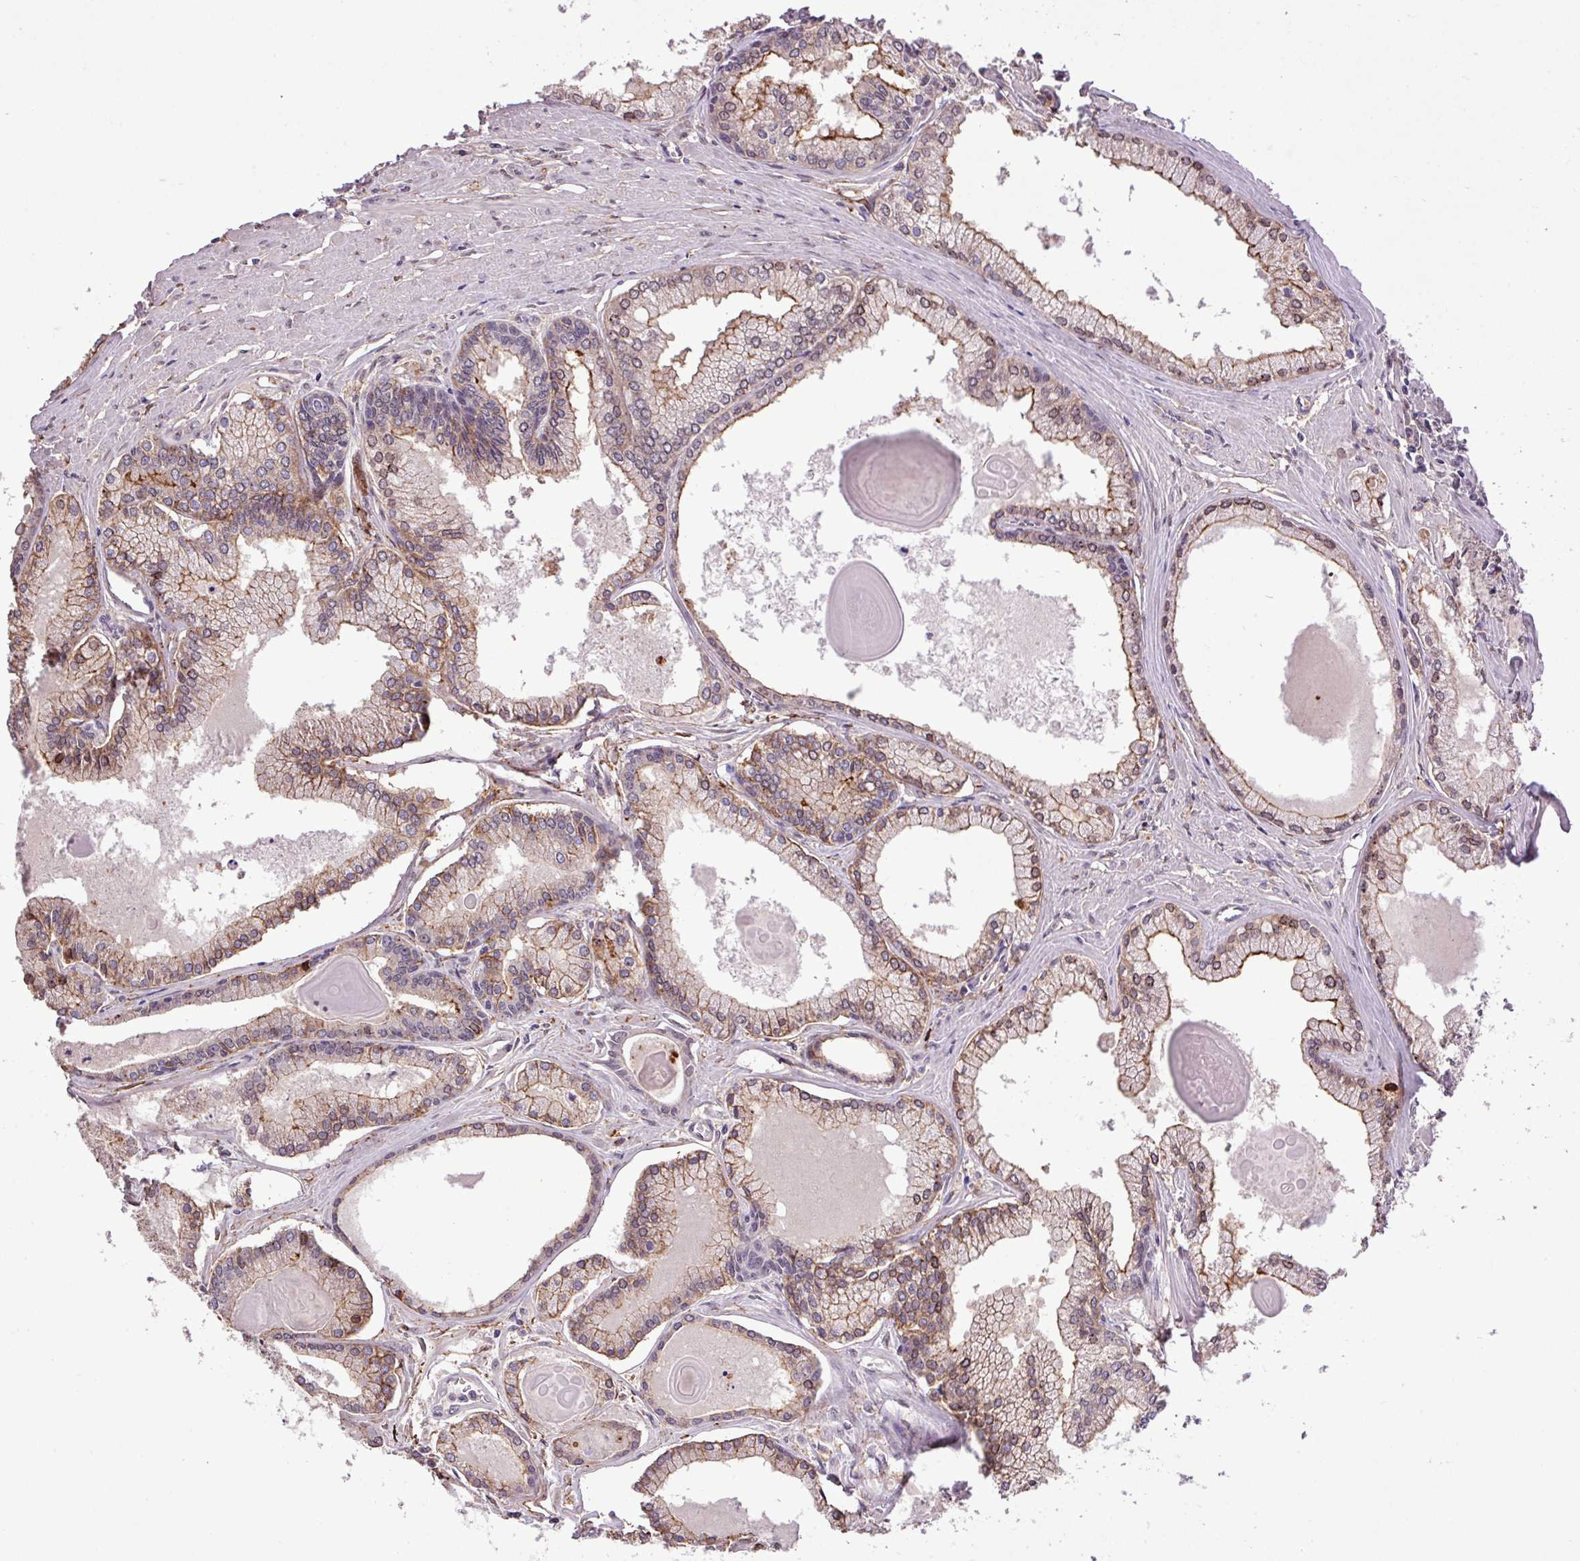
{"staining": {"intensity": "moderate", "quantity": "25%-75%", "location": "cytoplasmic/membranous"}, "tissue": "prostate cancer", "cell_type": "Tumor cells", "image_type": "cancer", "snomed": [{"axis": "morphology", "description": "Adenocarcinoma, High grade"}, {"axis": "topography", "description": "Prostate"}], "caption": "Human prostate cancer (adenocarcinoma (high-grade)) stained for a protein (brown) exhibits moderate cytoplasmic/membranous positive positivity in approximately 25%-75% of tumor cells.", "gene": "RPP25L", "patient": {"sex": "male", "age": 68}}